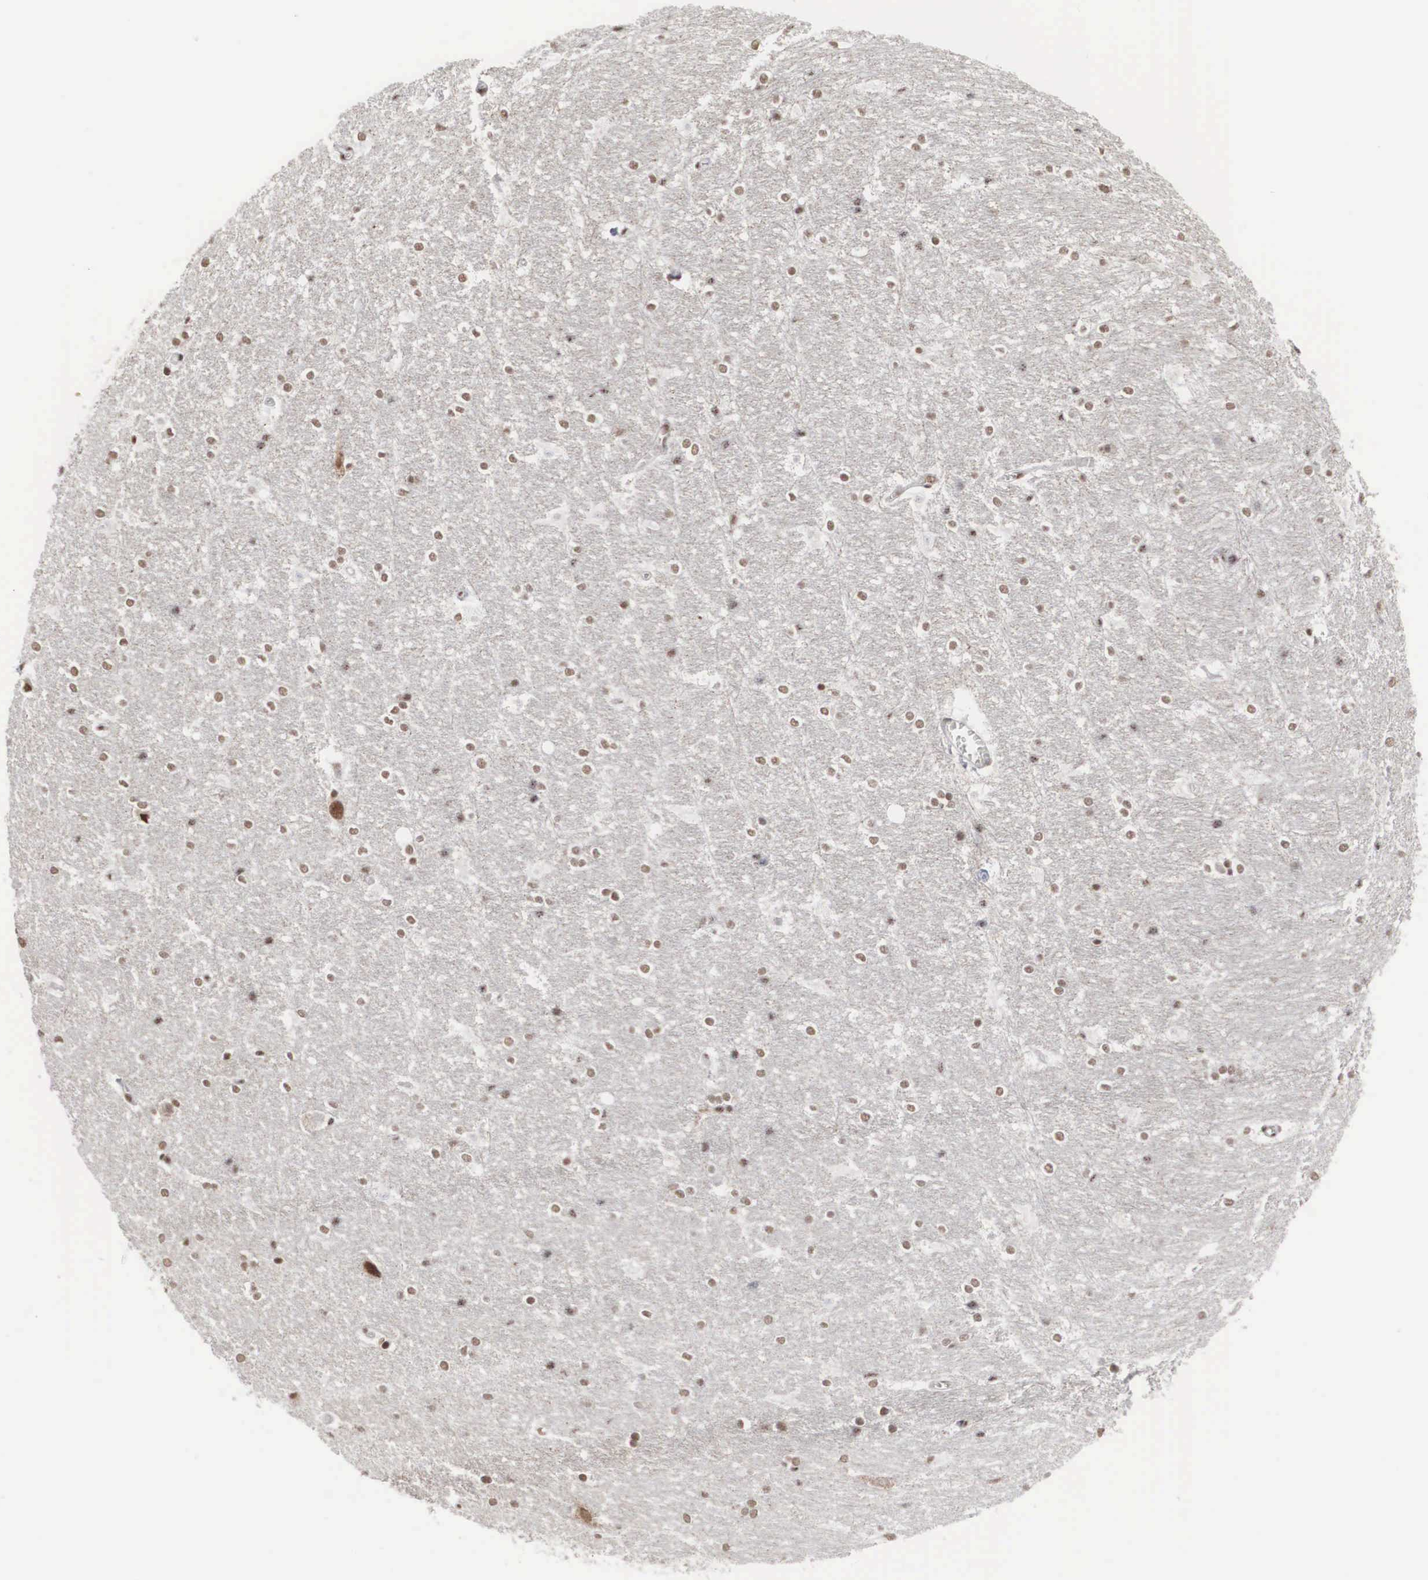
{"staining": {"intensity": "weak", "quantity": "25%-75%", "location": "nuclear"}, "tissue": "hippocampus", "cell_type": "Glial cells", "image_type": "normal", "snomed": [{"axis": "morphology", "description": "Normal tissue, NOS"}, {"axis": "topography", "description": "Hippocampus"}], "caption": "A micrograph of human hippocampus stained for a protein reveals weak nuclear brown staining in glial cells. (DAB (3,3'-diaminobenzidine) IHC, brown staining for protein, blue staining for nuclei).", "gene": "AUTS2", "patient": {"sex": "female", "age": 19}}